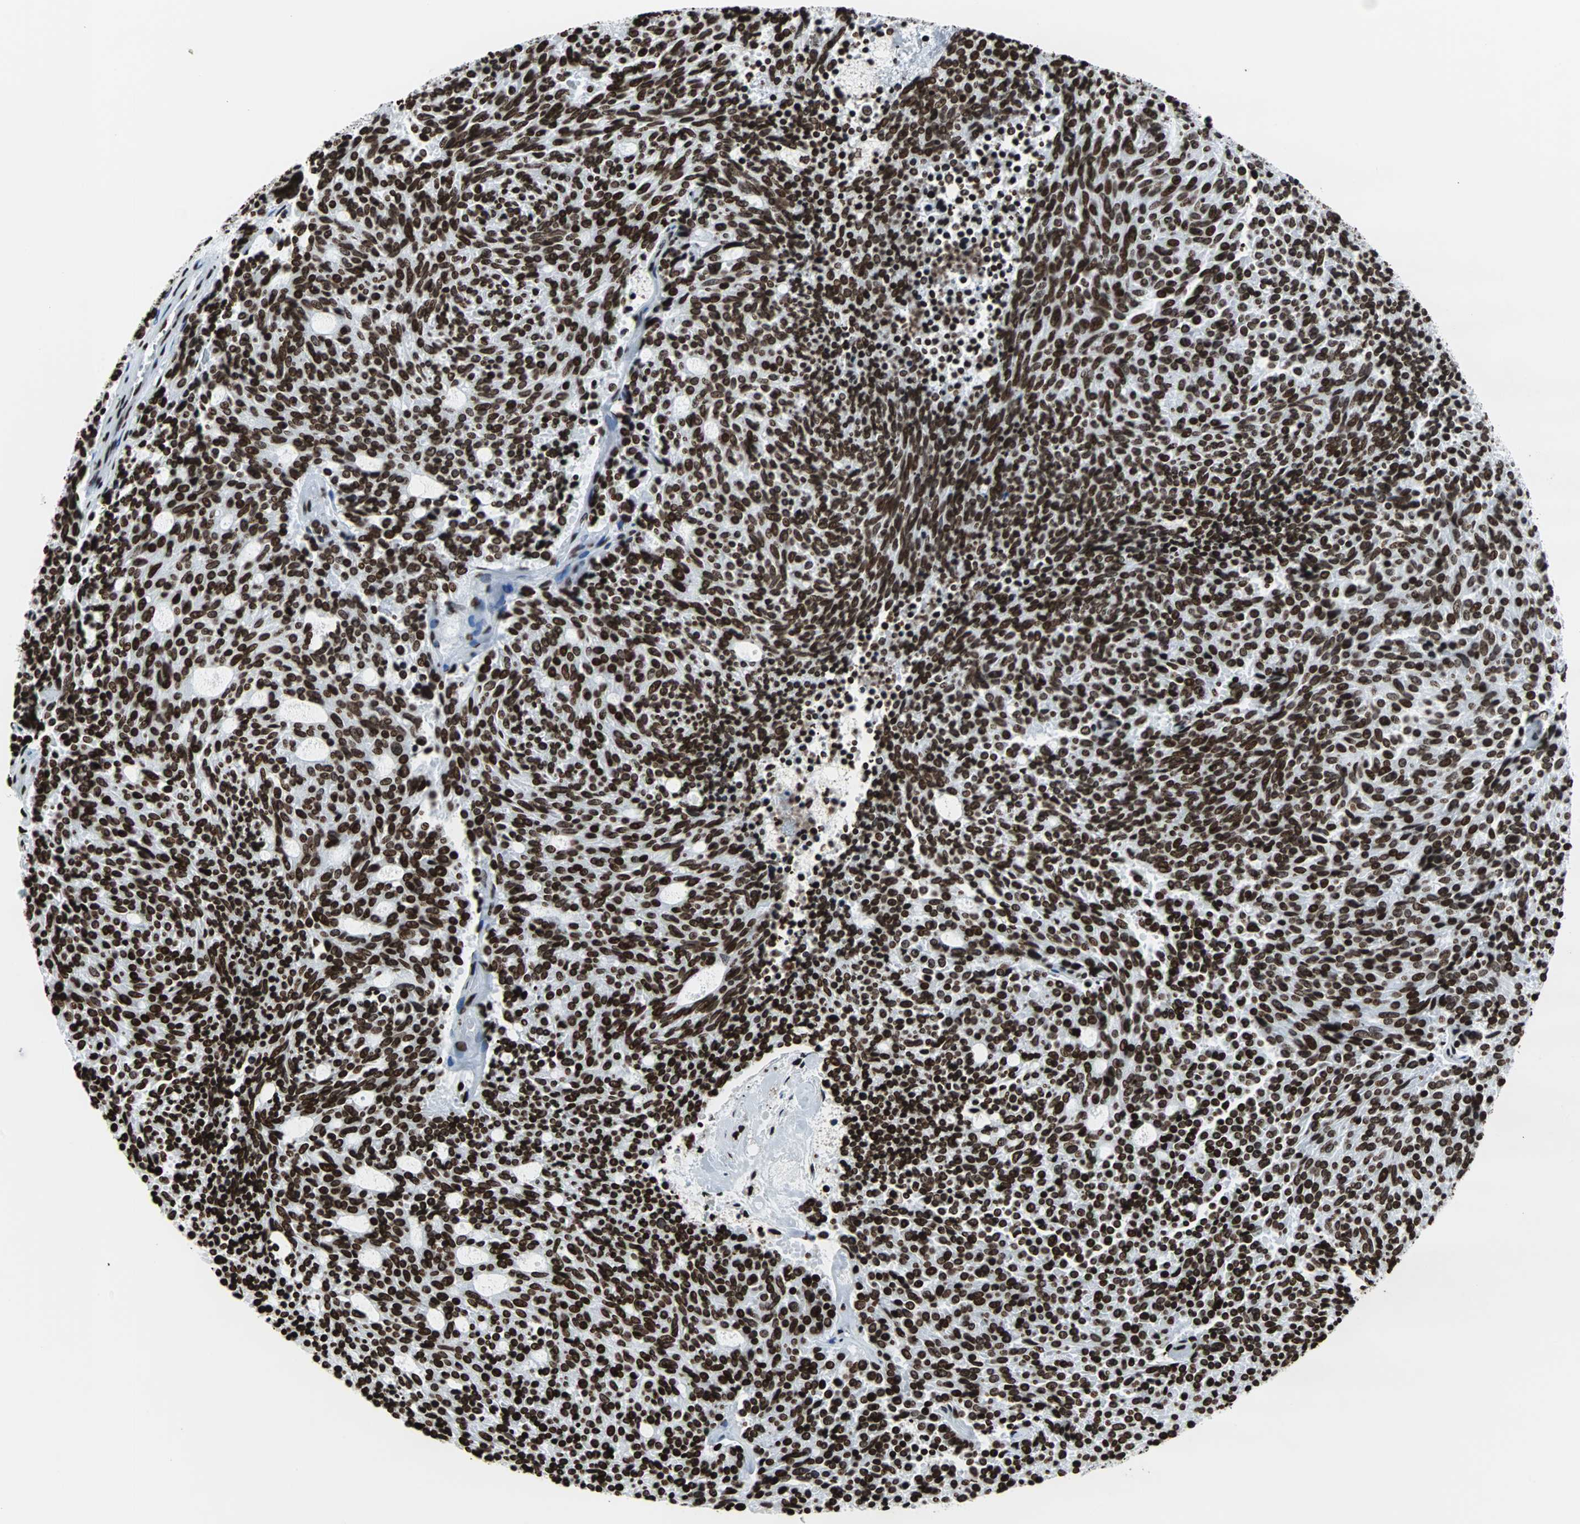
{"staining": {"intensity": "strong", "quantity": ">75%", "location": "nuclear"}, "tissue": "carcinoid", "cell_type": "Tumor cells", "image_type": "cancer", "snomed": [{"axis": "morphology", "description": "Carcinoid, malignant, NOS"}, {"axis": "topography", "description": "Pancreas"}], "caption": "The photomicrograph exhibits immunohistochemical staining of carcinoid. There is strong nuclear staining is seen in approximately >75% of tumor cells.", "gene": "H2BC18", "patient": {"sex": "female", "age": 54}}